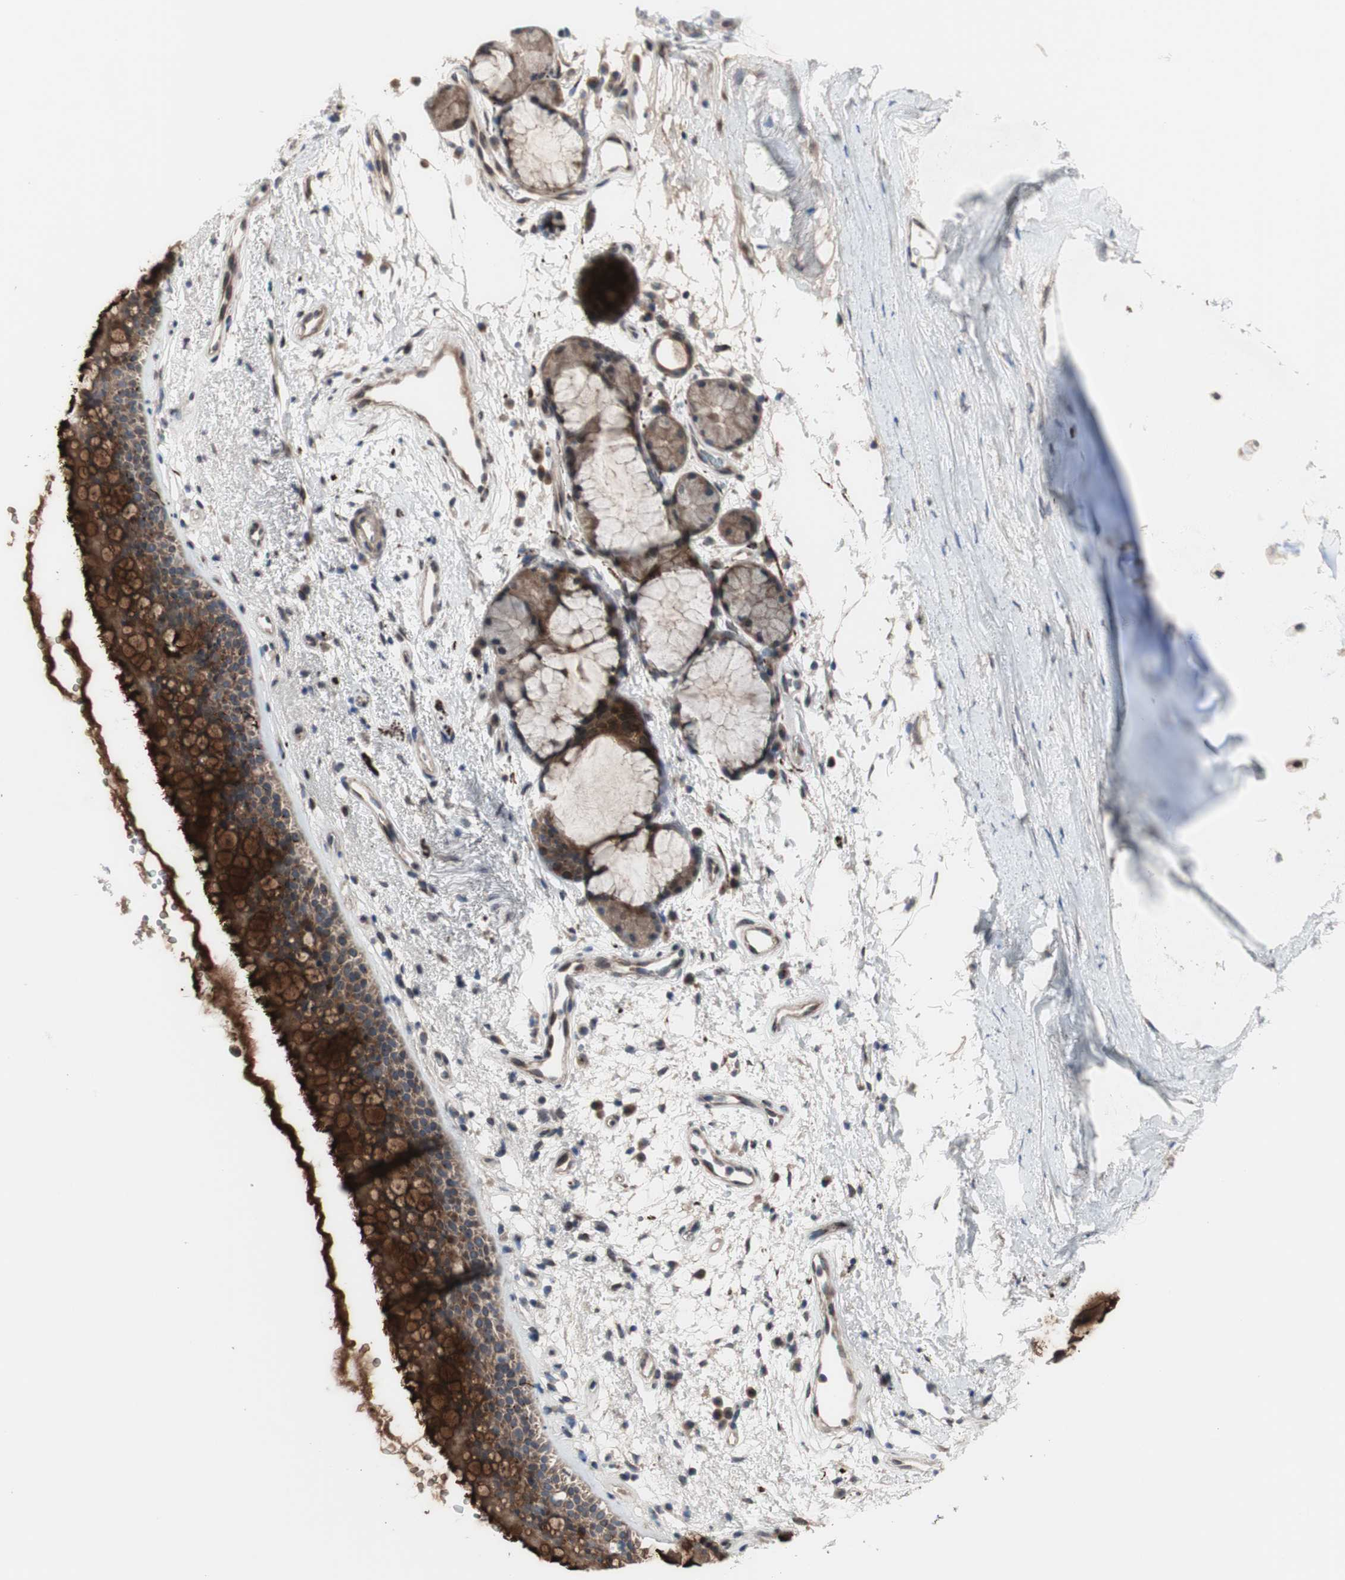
{"staining": {"intensity": "strong", "quantity": ">75%", "location": "cytoplasmic/membranous"}, "tissue": "bronchus", "cell_type": "Respiratory epithelial cells", "image_type": "normal", "snomed": [{"axis": "morphology", "description": "Normal tissue, NOS"}, {"axis": "topography", "description": "Bronchus"}], "caption": "Immunohistochemistry (IHC) of unremarkable human bronchus shows high levels of strong cytoplasmic/membranous positivity in approximately >75% of respiratory epithelial cells.", "gene": "OAZ1", "patient": {"sex": "female", "age": 54}}